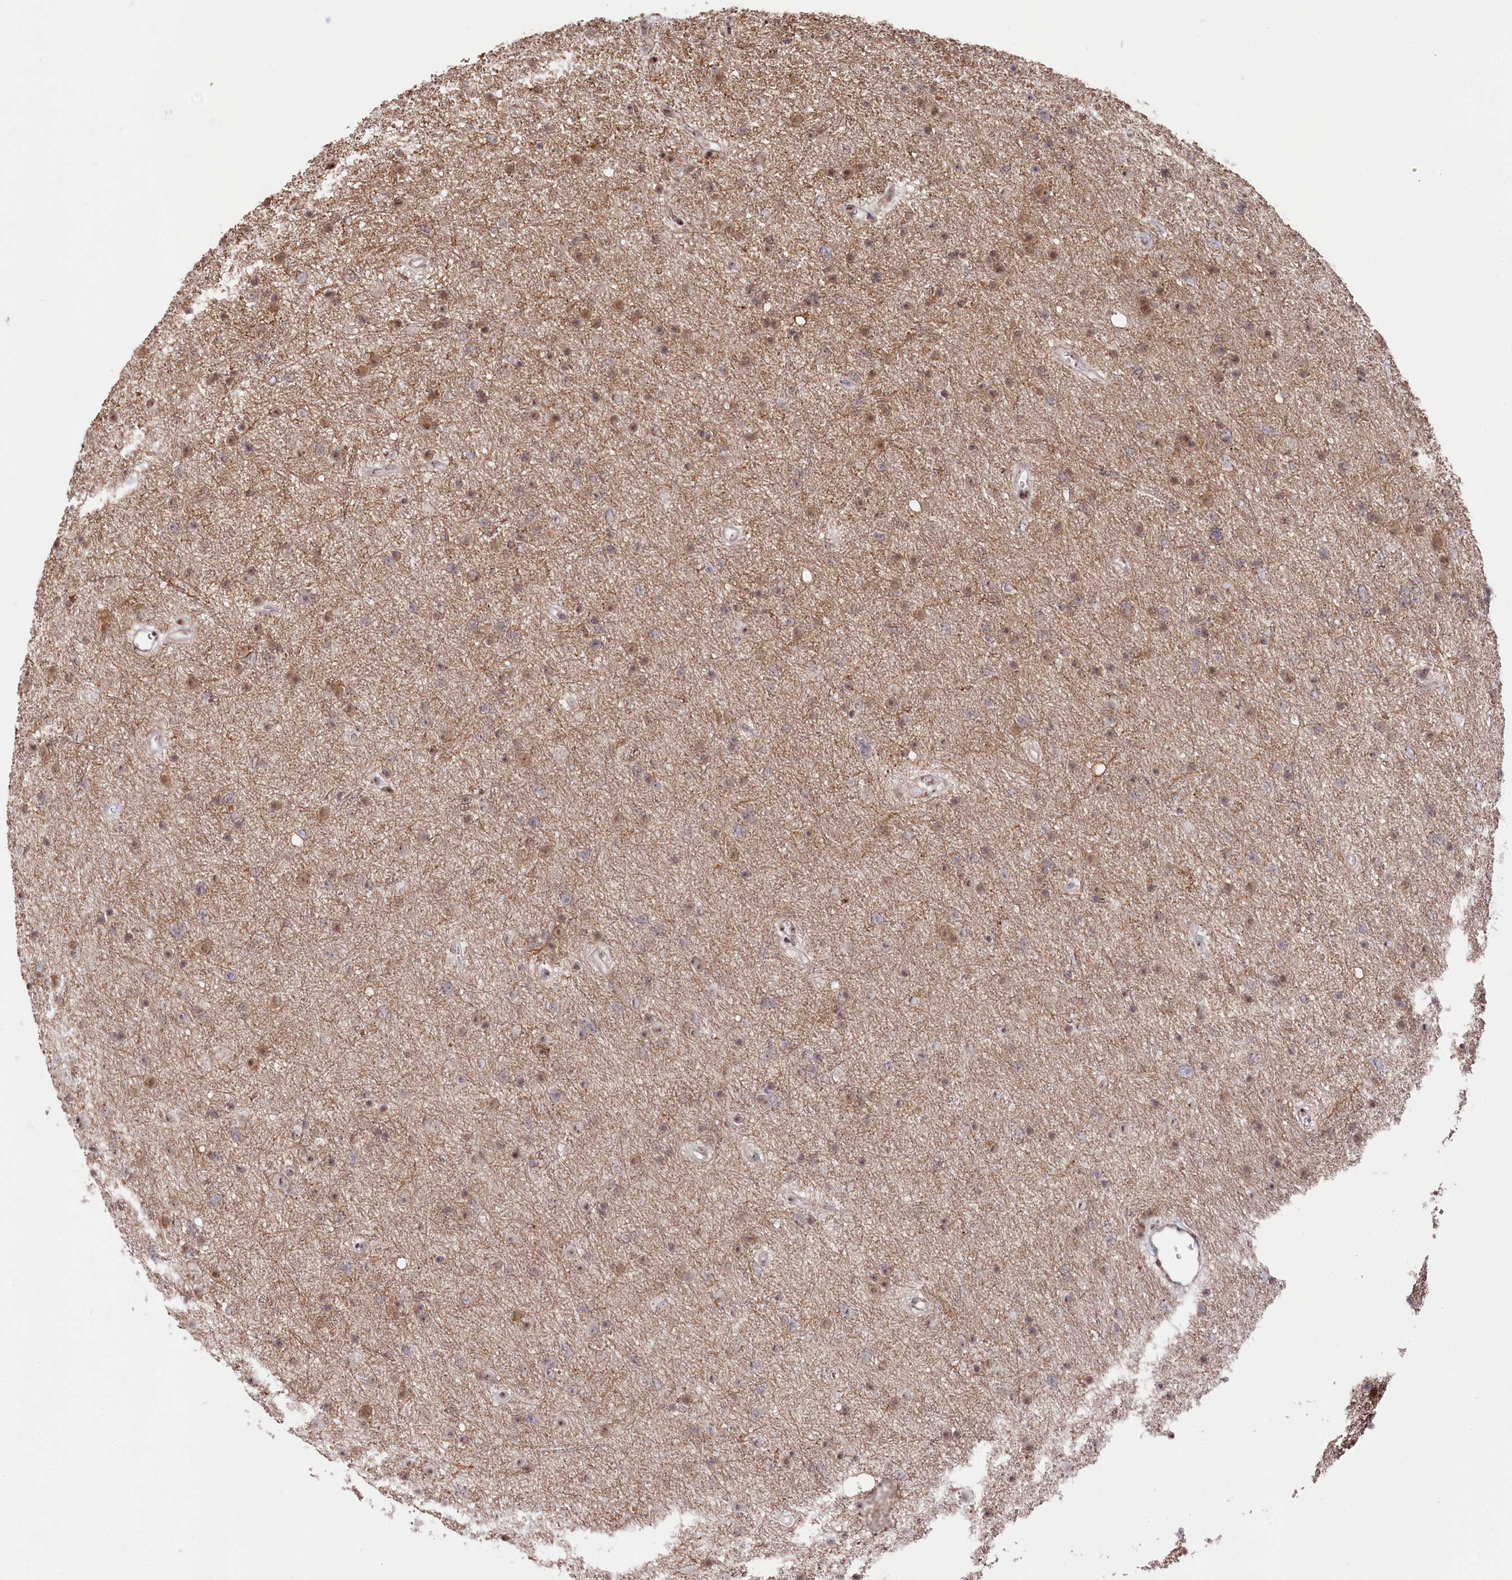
{"staining": {"intensity": "weak", "quantity": "25%-75%", "location": "cytoplasmic/membranous,nuclear"}, "tissue": "glioma", "cell_type": "Tumor cells", "image_type": "cancer", "snomed": [{"axis": "morphology", "description": "Glioma, malignant, Low grade"}, {"axis": "topography", "description": "Cerebral cortex"}], "caption": "A high-resolution histopathology image shows immunohistochemistry staining of malignant glioma (low-grade), which exhibits weak cytoplasmic/membranous and nuclear positivity in about 25%-75% of tumor cells. (DAB = brown stain, brightfield microscopy at high magnification).", "gene": "POLR2H", "patient": {"sex": "female", "age": 39}}